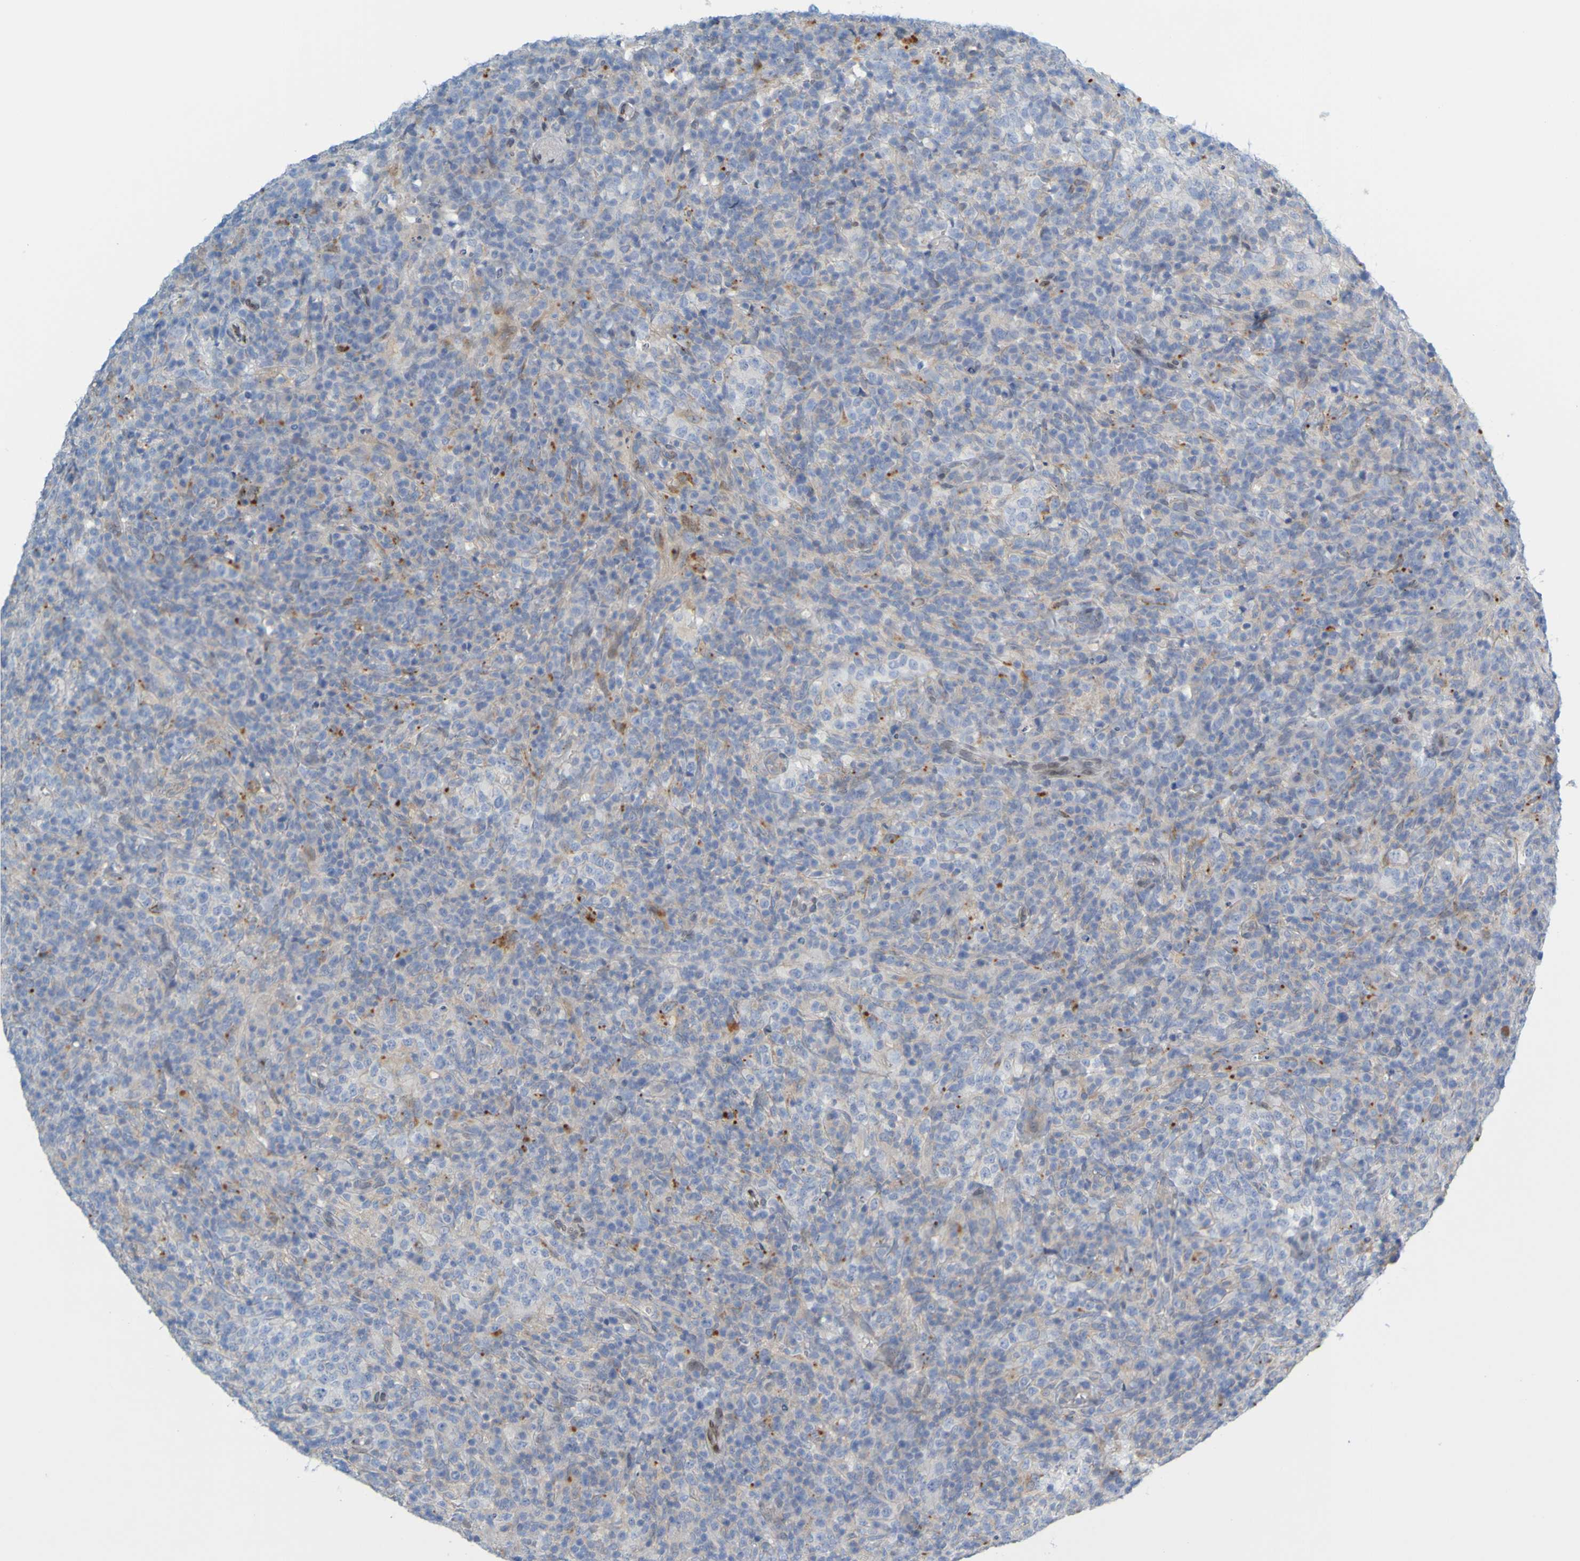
{"staining": {"intensity": "weak", "quantity": "<25%", "location": "cytoplasmic/membranous"}, "tissue": "lymphoma", "cell_type": "Tumor cells", "image_type": "cancer", "snomed": [{"axis": "morphology", "description": "Malignant lymphoma, non-Hodgkin's type, High grade"}, {"axis": "topography", "description": "Lymph node"}], "caption": "Tumor cells show no significant expression in malignant lymphoma, non-Hodgkin's type (high-grade).", "gene": "MAG", "patient": {"sex": "female", "age": 76}}